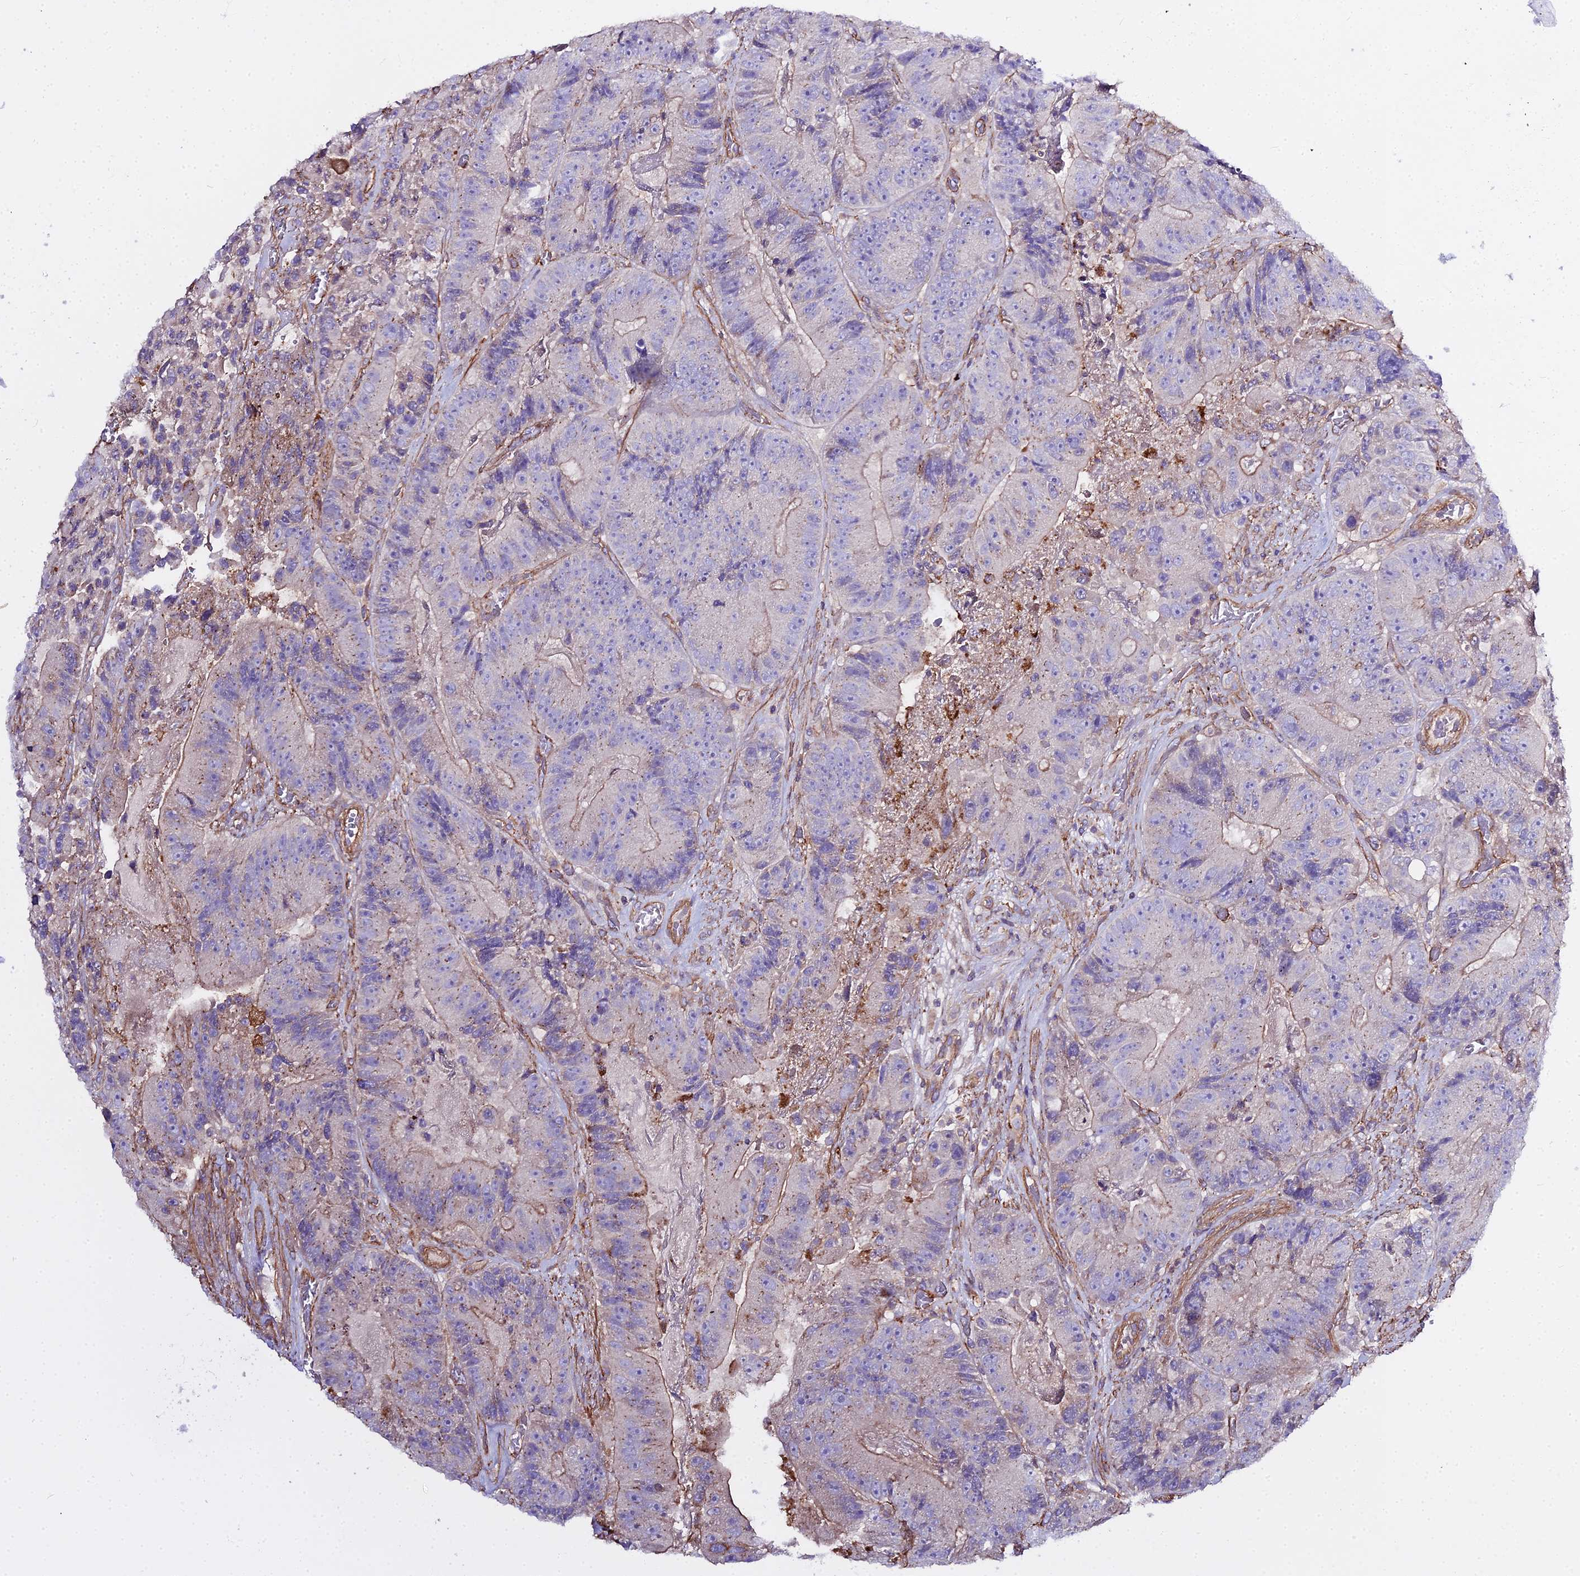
{"staining": {"intensity": "weak", "quantity": "25%-75%", "location": "cytoplasmic/membranous"}, "tissue": "colorectal cancer", "cell_type": "Tumor cells", "image_type": "cancer", "snomed": [{"axis": "morphology", "description": "Adenocarcinoma, NOS"}, {"axis": "topography", "description": "Colon"}], "caption": "The histopathology image exhibits immunohistochemical staining of colorectal cancer. There is weak cytoplasmic/membranous positivity is seen in about 25%-75% of tumor cells. (DAB IHC, brown staining for protein, blue staining for nuclei).", "gene": "GLYAT", "patient": {"sex": "female", "age": 86}}